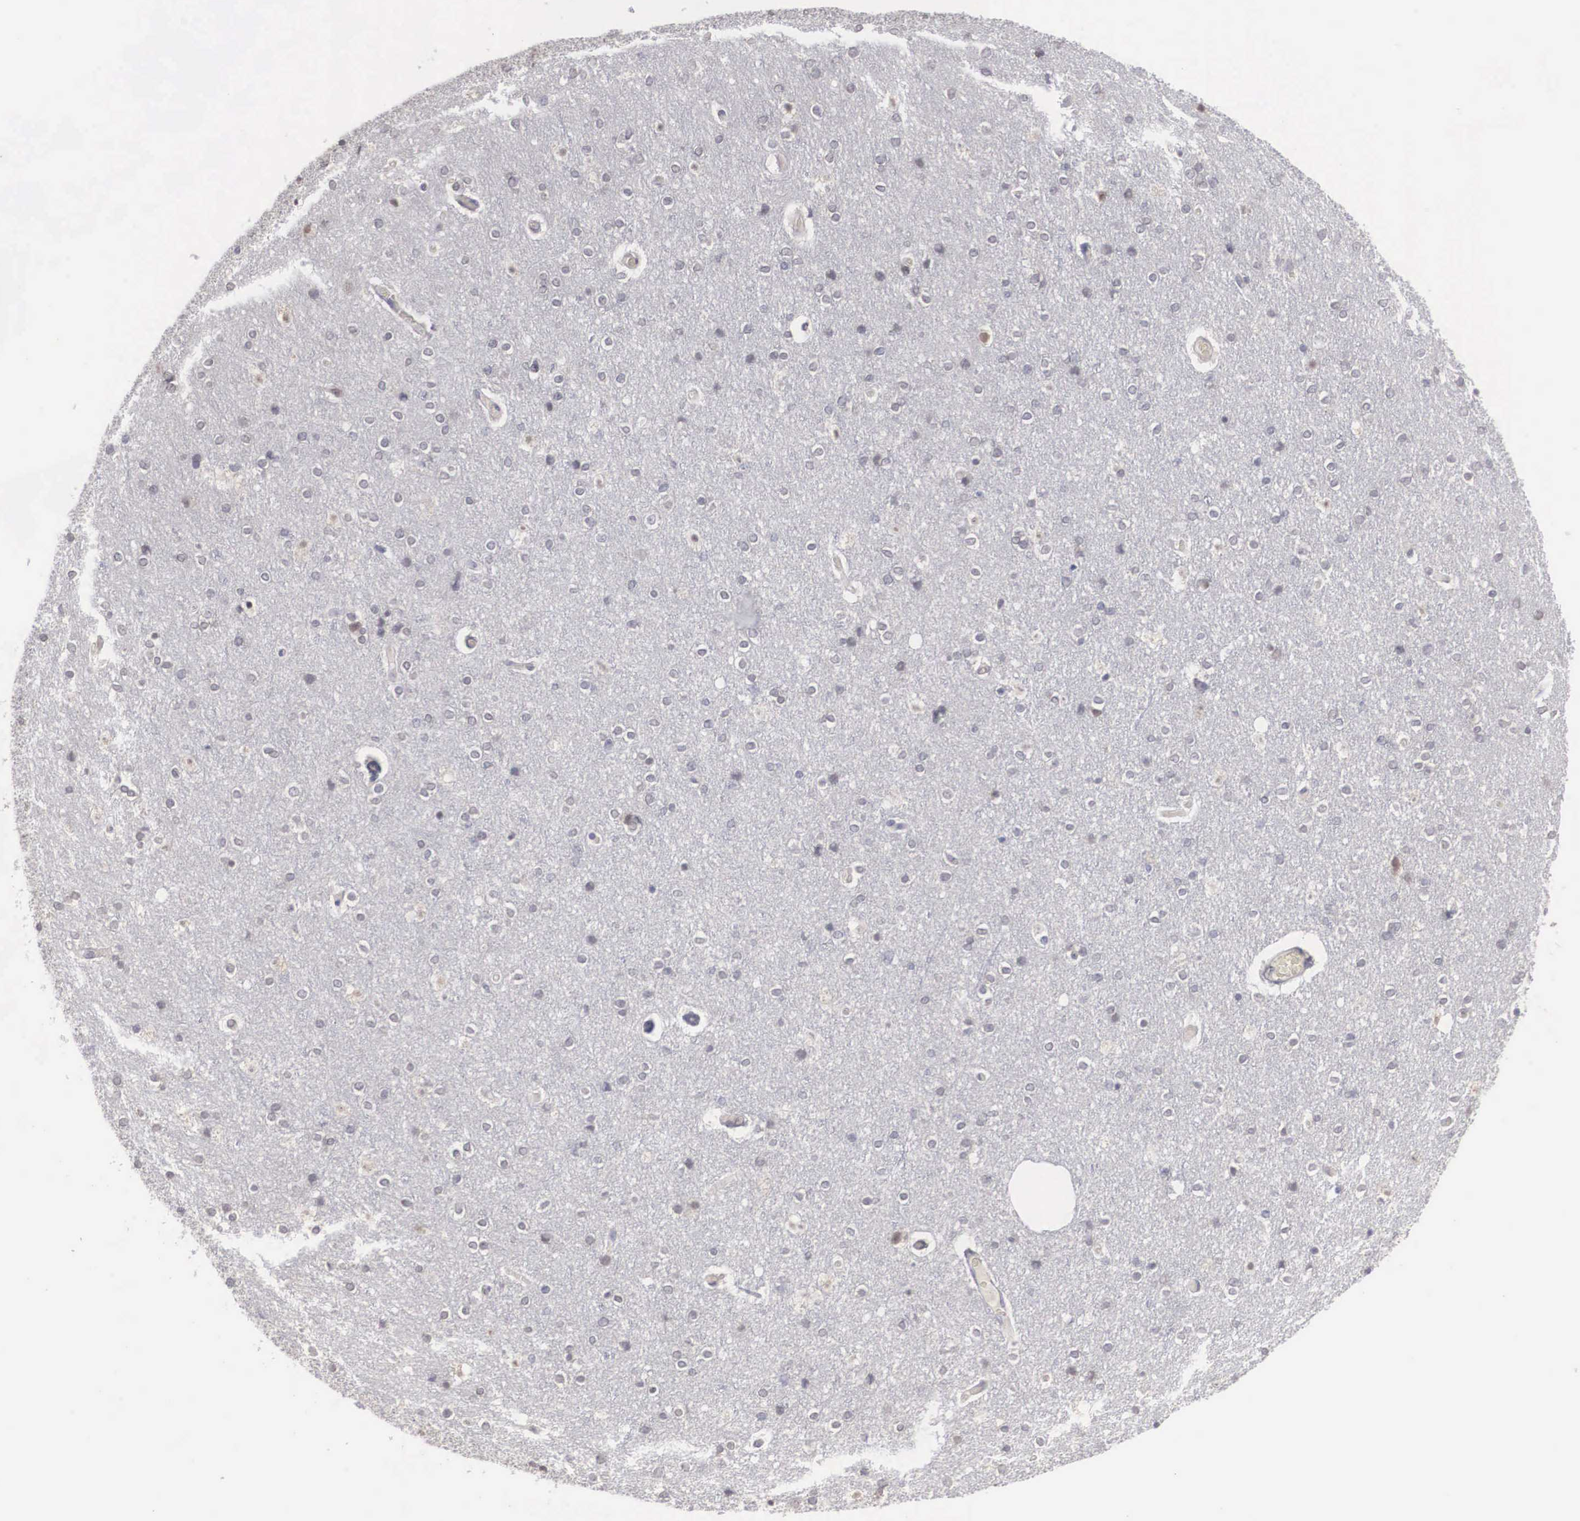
{"staining": {"intensity": "negative", "quantity": "none", "location": "none"}, "tissue": "cerebral cortex", "cell_type": "Endothelial cells", "image_type": "normal", "snomed": [{"axis": "morphology", "description": "Normal tissue, NOS"}, {"axis": "topography", "description": "Cerebral cortex"}], "caption": "Endothelial cells are negative for brown protein staining in benign cerebral cortex.", "gene": "WDR89", "patient": {"sex": "female", "age": 54}}